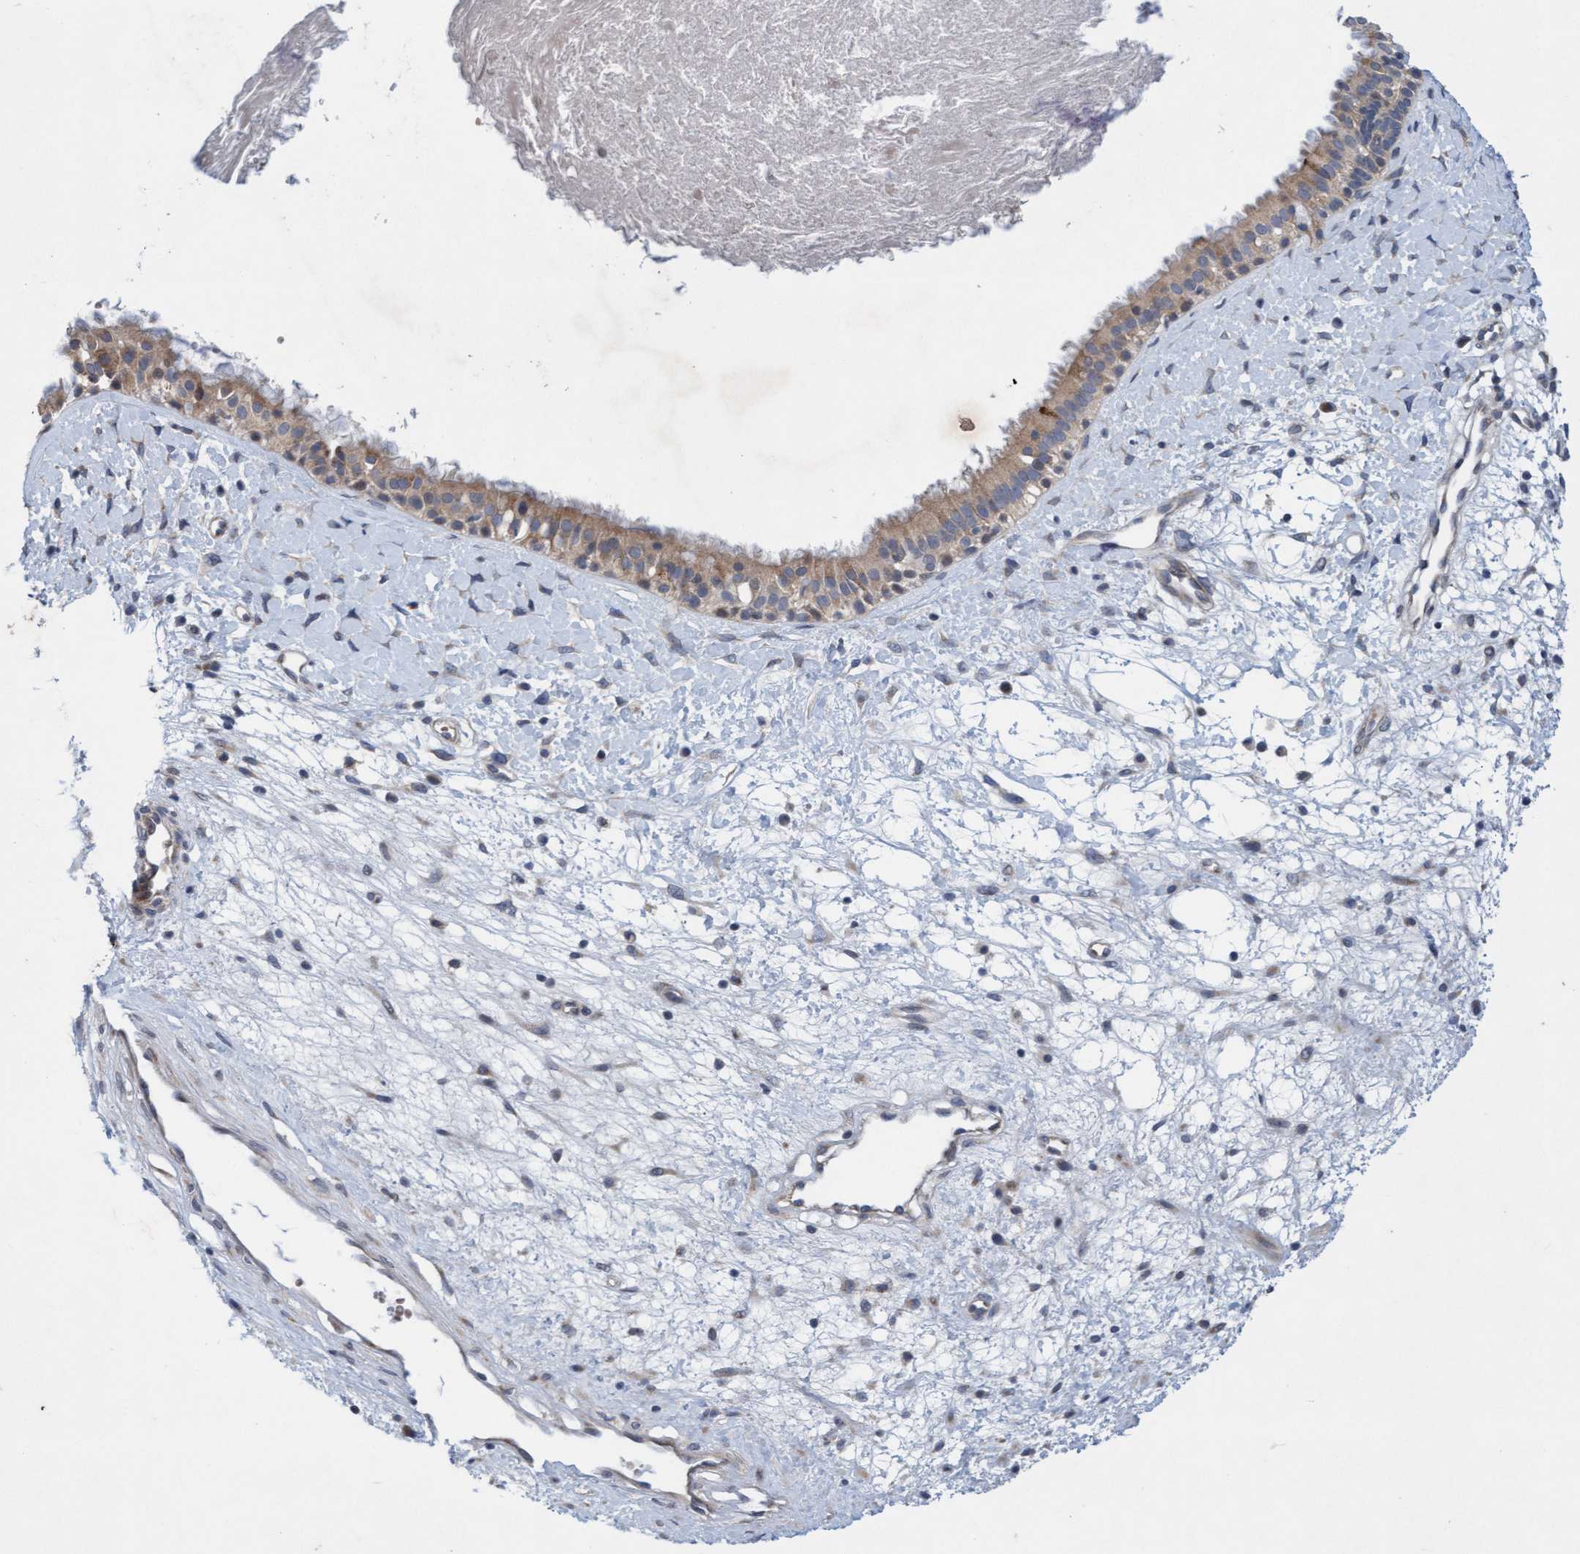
{"staining": {"intensity": "weak", "quantity": ">75%", "location": "cytoplasmic/membranous"}, "tissue": "nasopharynx", "cell_type": "Respiratory epithelial cells", "image_type": "normal", "snomed": [{"axis": "morphology", "description": "Normal tissue, NOS"}, {"axis": "topography", "description": "Nasopharynx"}], "caption": "Normal nasopharynx demonstrates weak cytoplasmic/membranous expression in about >75% of respiratory epithelial cells, visualized by immunohistochemistry.", "gene": "DDHD2", "patient": {"sex": "male", "age": 22}}